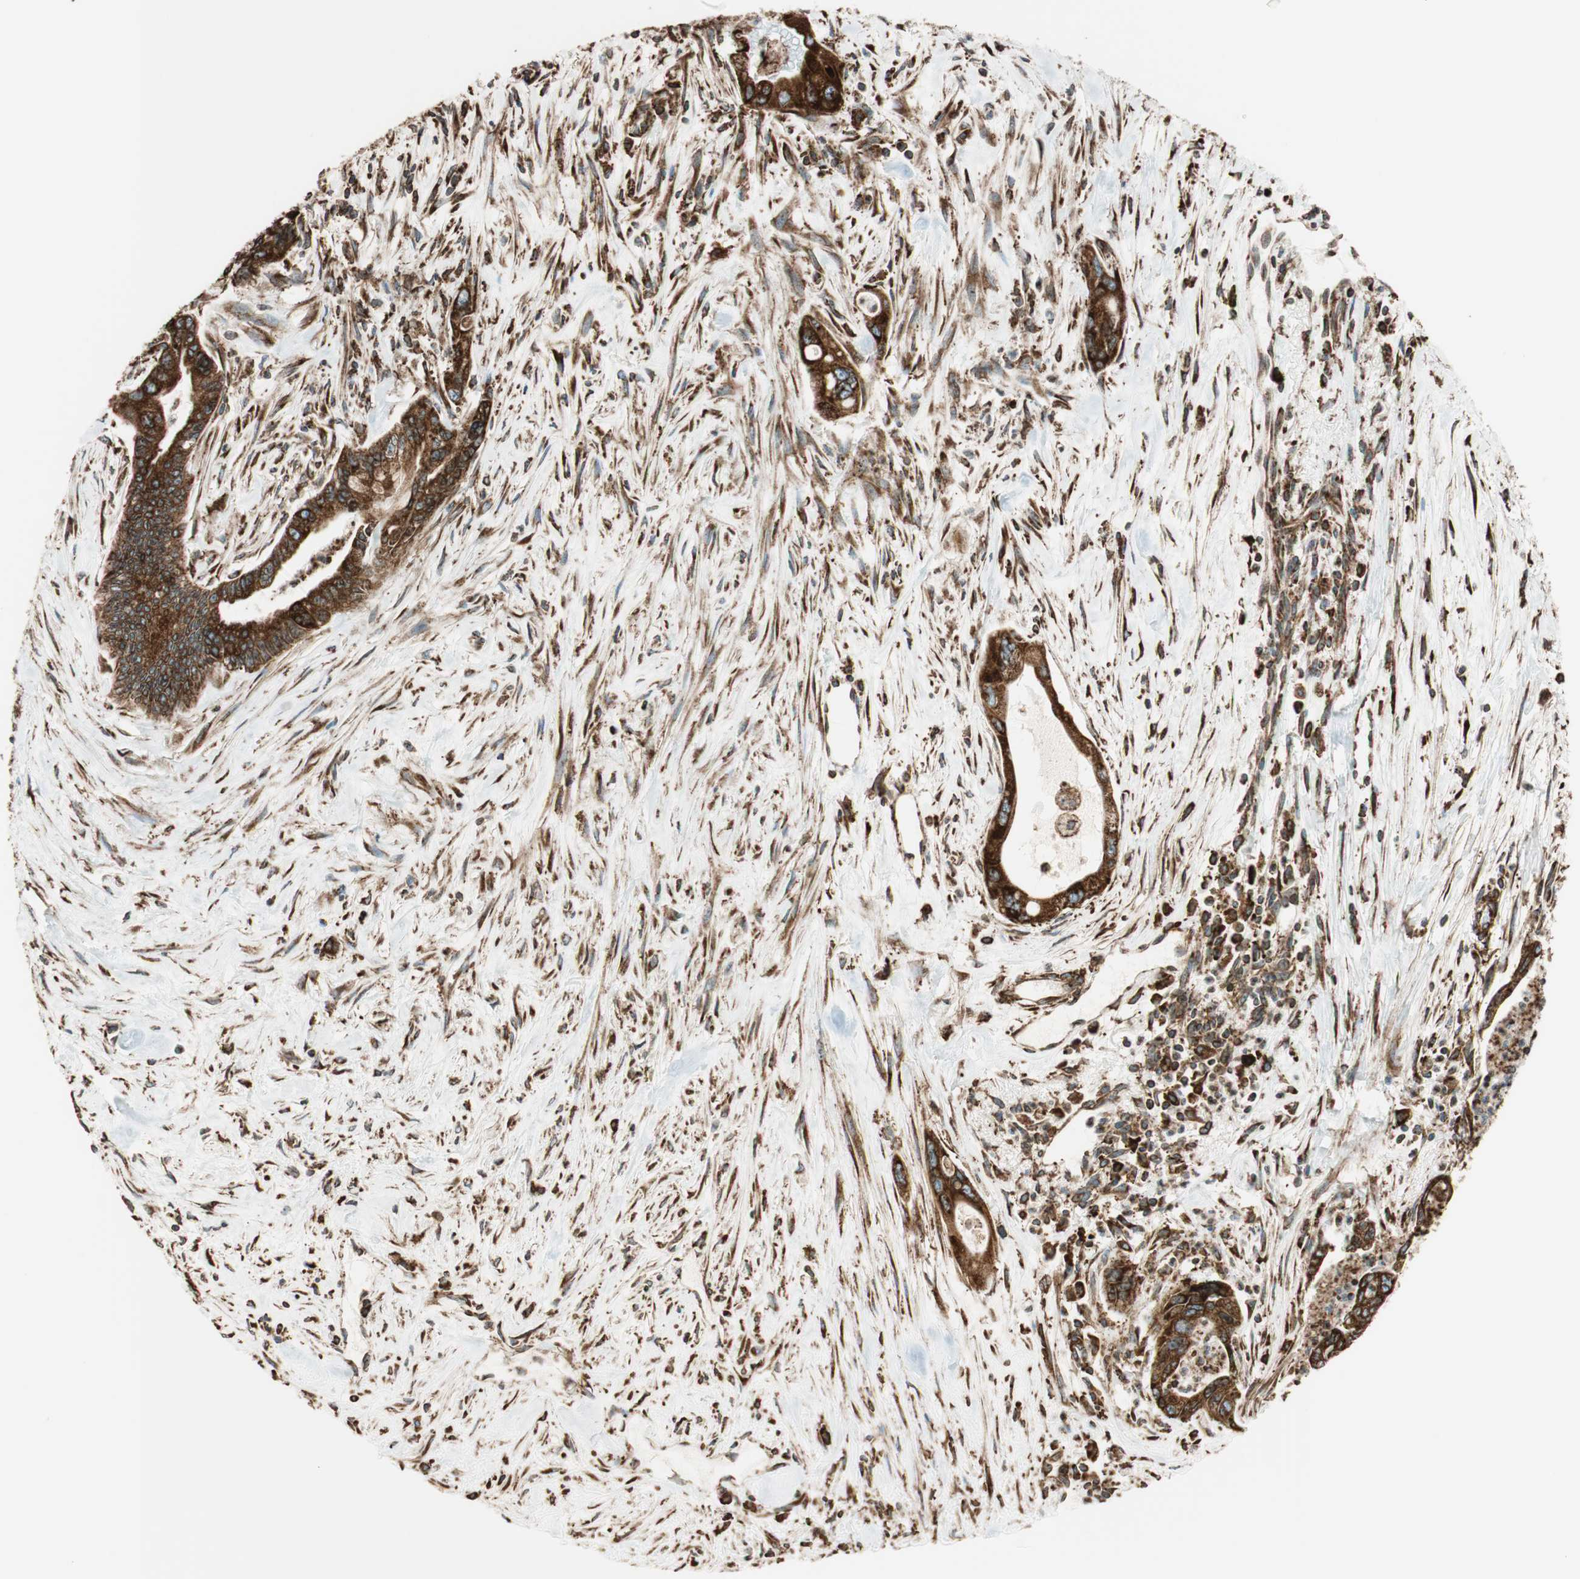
{"staining": {"intensity": "strong", "quantity": ">75%", "location": "cytoplasmic/membranous"}, "tissue": "pancreatic cancer", "cell_type": "Tumor cells", "image_type": "cancer", "snomed": [{"axis": "morphology", "description": "Adenocarcinoma, NOS"}, {"axis": "topography", "description": "Pancreas"}], "caption": "The photomicrograph exhibits a brown stain indicating the presence of a protein in the cytoplasmic/membranous of tumor cells in pancreatic adenocarcinoma.", "gene": "PRKCSH", "patient": {"sex": "male", "age": 70}}